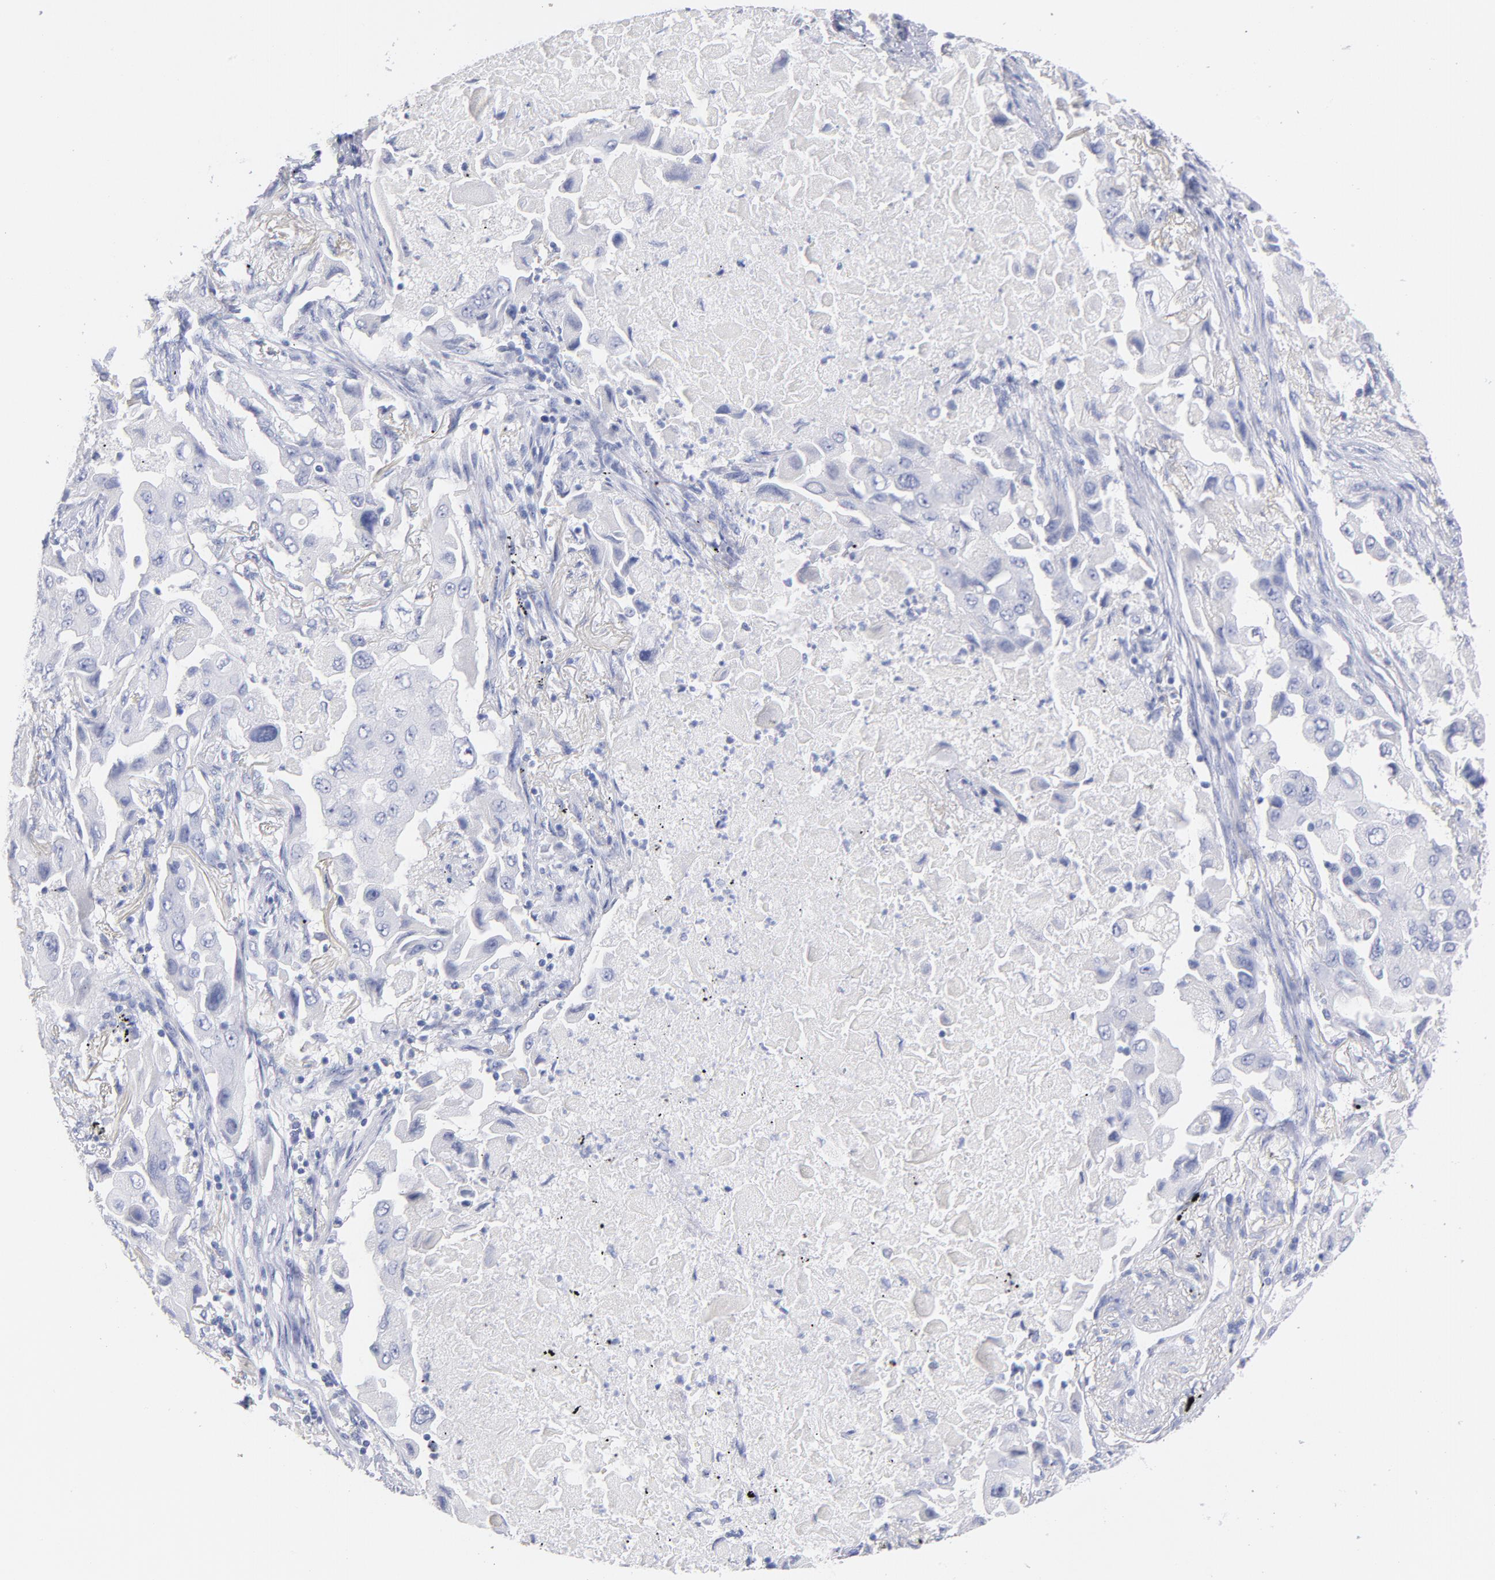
{"staining": {"intensity": "negative", "quantity": "none", "location": "none"}, "tissue": "lung cancer", "cell_type": "Tumor cells", "image_type": "cancer", "snomed": [{"axis": "morphology", "description": "Adenocarcinoma, NOS"}, {"axis": "topography", "description": "Lung"}], "caption": "The IHC histopathology image has no significant staining in tumor cells of adenocarcinoma (lung) tissue.", "gene": "SCGN", "patient": {"sex": "female", "age": 65}}